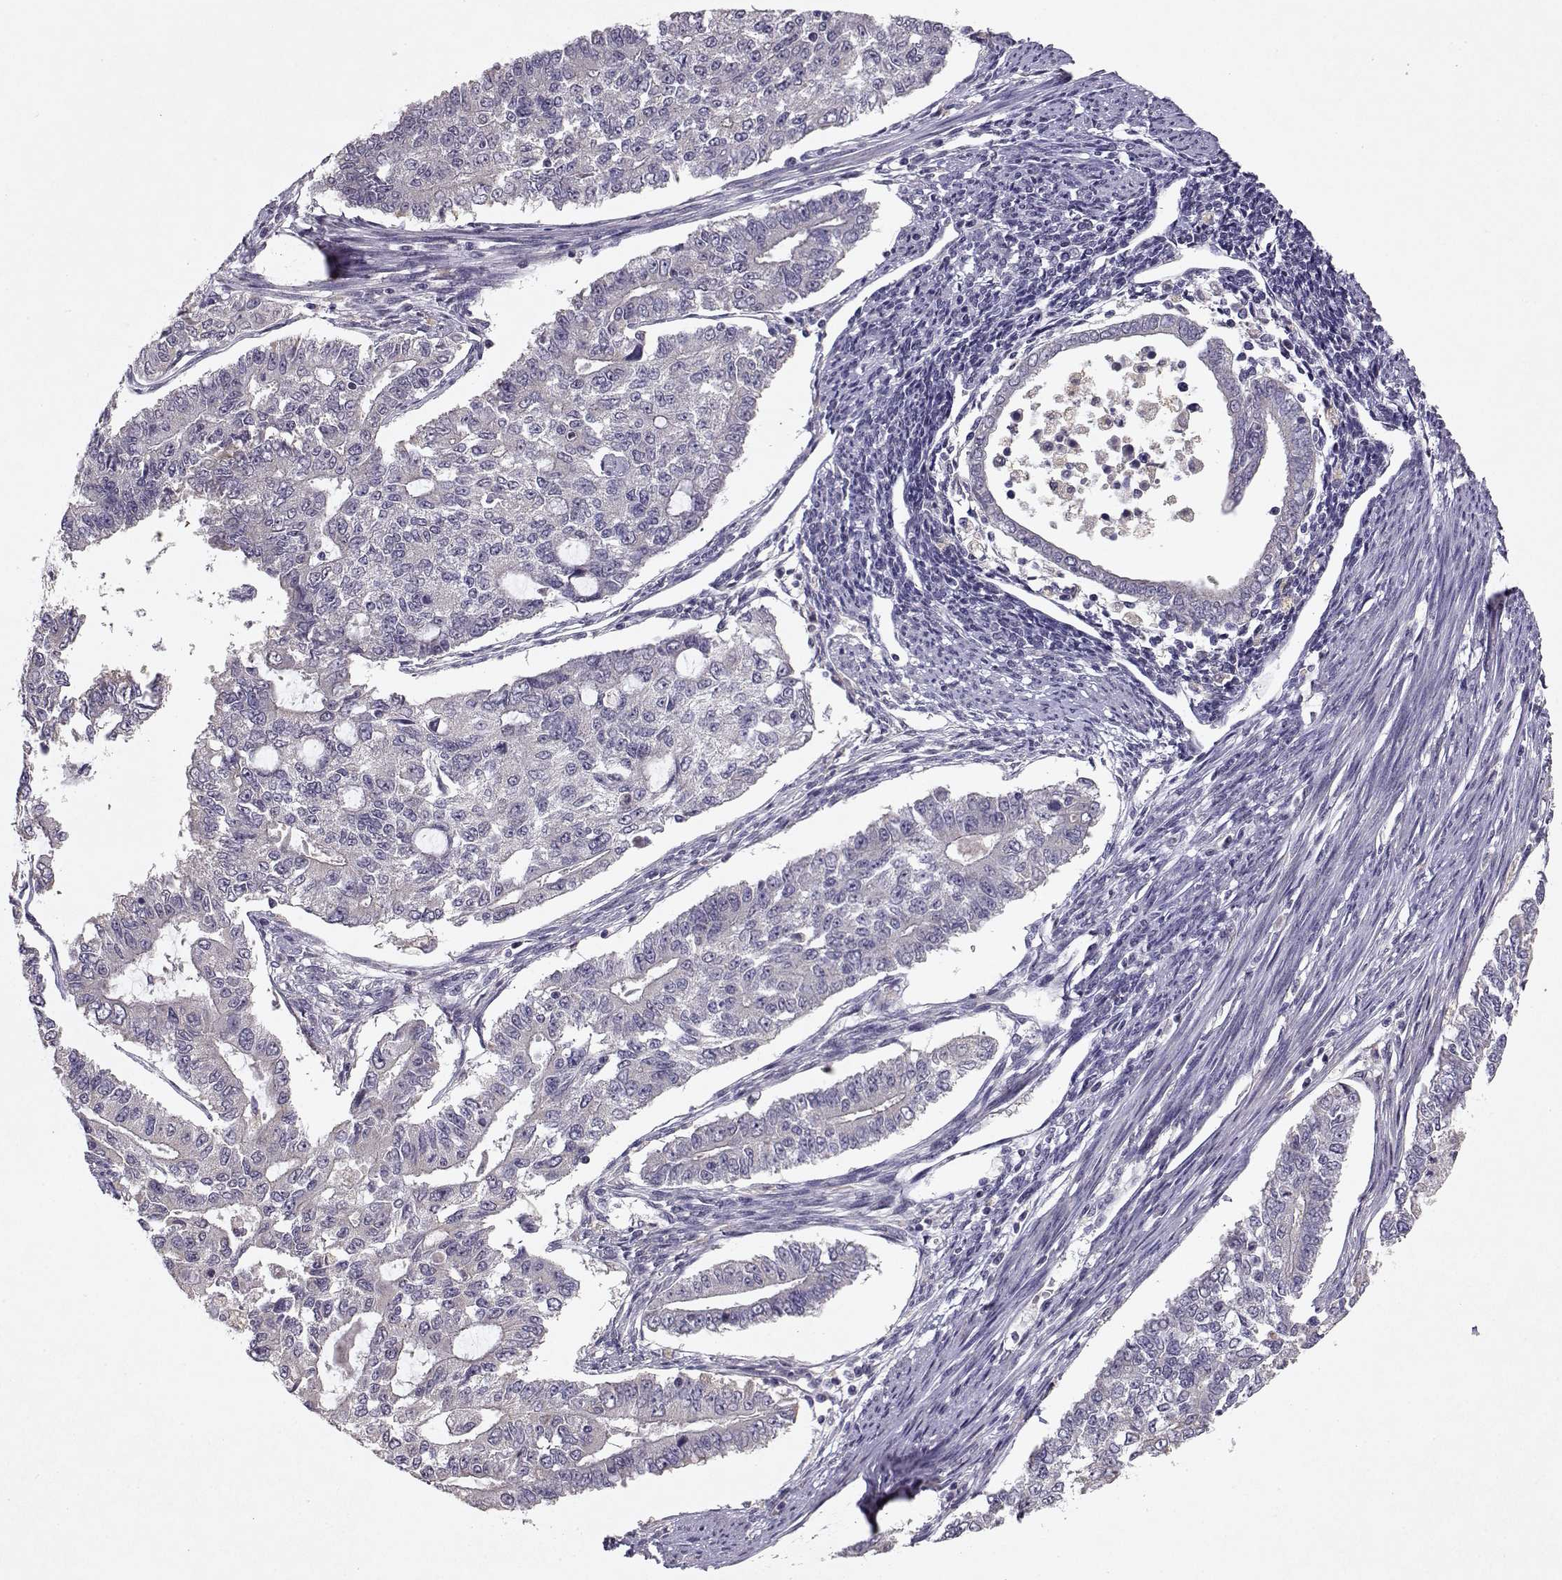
{"staining": {"intensity": "negative", "quantity": "none", "location": "none"}, "tissue": "endometrial cancer", "cell_type": "Tumor cells", "image_type": "cancer", "snomed": [{"axis": "morphology", "description": "Adenocarcinoma, NOS"}, {"axis": "topography", "description": "Uterus"}], "caption": "This image is of endometrial cancer stained with immunohistochemistry (IHC) to label a protein in brown with the nuclei are counter-stained blue. There is no staining in tumor cells. (Brightfield microscopy of DAB (3,3'-diaminobenzidine) IHC at high magnification).", "gene": "BMX", "patient": {"sex": "female", "age": 59}}